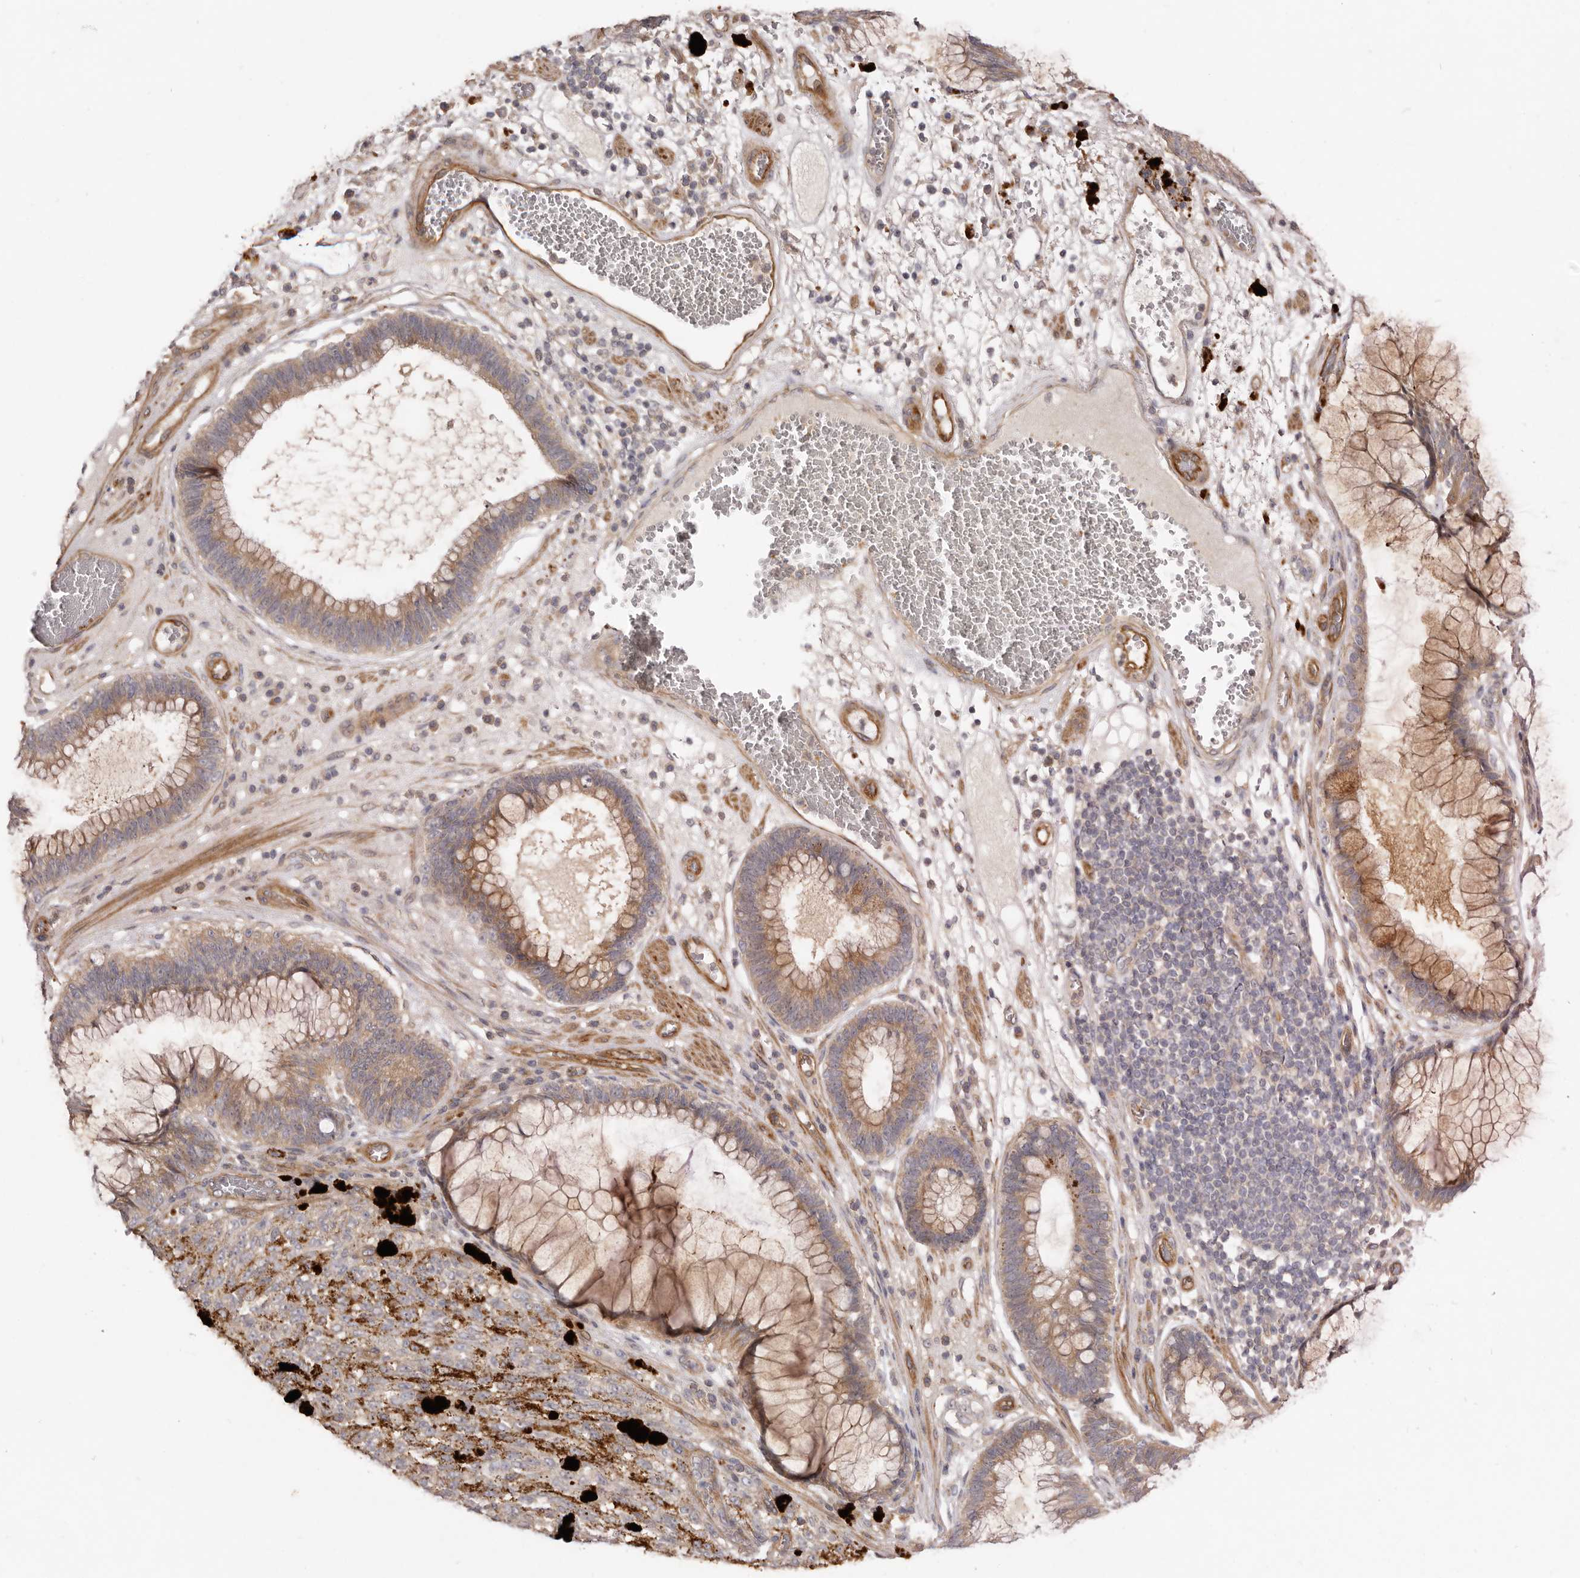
{"staining": {"intensity": "moderate", "quantity": ">75%", "location": "cytoplasmic/membranous"}, "tissue": "melanoma", "cell_type": "Tumor cells", "image_type": "cancer", "snomed": [{"axis": "morphology", "description": "Malignant melanoma, NOS"}, {"axis": "topography", "description": "Rectum"}], "caption": "An immunohistochemistry histopathology image of neoplastic tissue is shown. Protein staining in brown highlights moderate cytoplasmic/membranous positivity in malignant melanoma within tumor cells.", "gene": "ADAMTS9", "patient": {"sex": "female", "age": 81}}